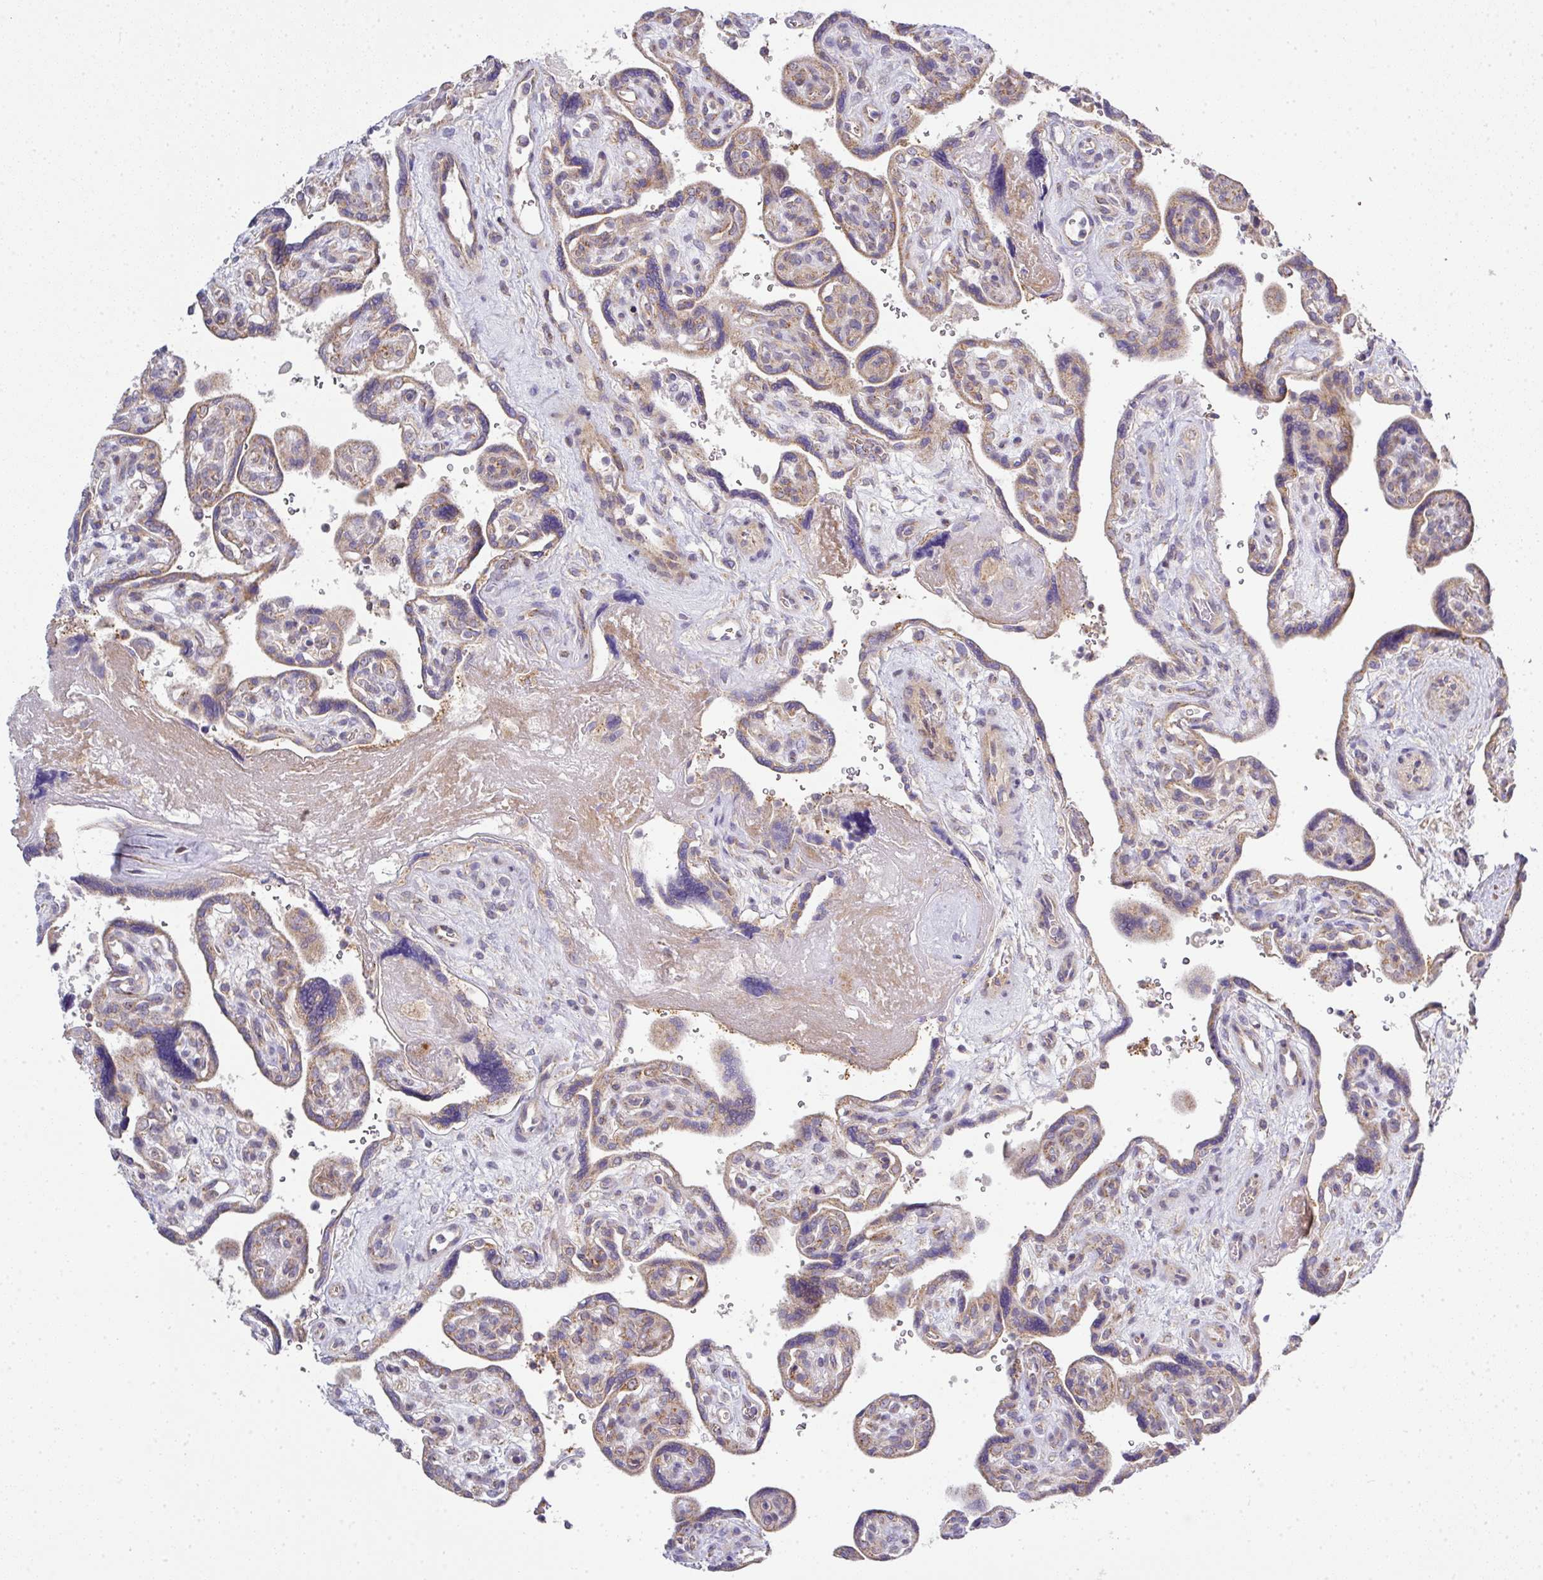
{"staining": {"intensity": "moderate", "quantity": ">75%", "location": "cytoplasmic/membranous"}, "tissue": "placenta", "cell_type": "Decidual cells", "image_type": "normal", "snomed": [{"axis": "morphology", "description": "Normal tissue, NOS"}, {"axis": "topography", "description": "Placenta"}], "caption": "Moderate cytoplasmic/membranous staining is appreciated in approximately >75% of decidual cells in normal placenta. (DAB (3,3'-diaminobenzidine) = brown stain, brightfield microscopy at high magnification).", "gene": "STK35", "patient": {"sex": "female", "age": 39}}